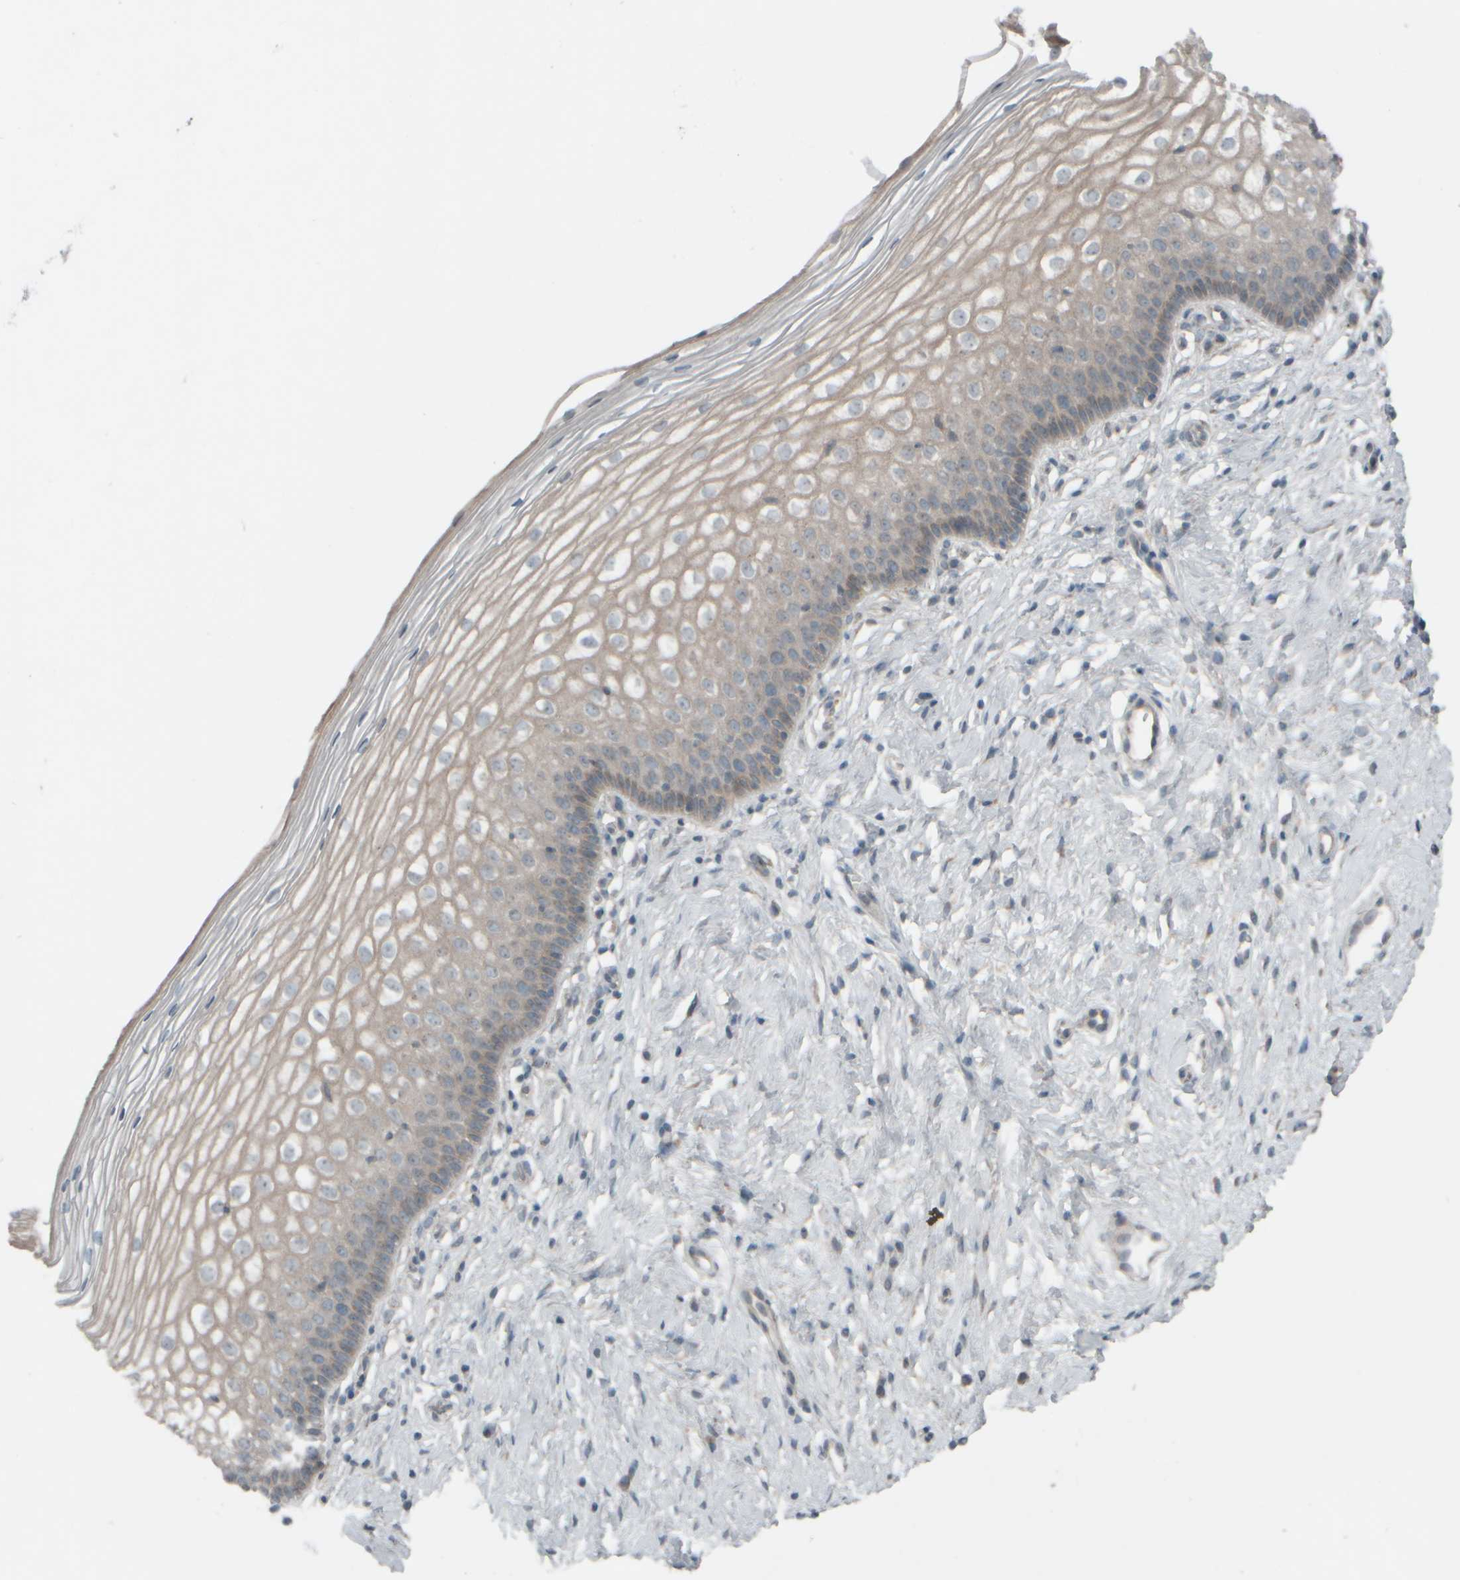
{"staining": {"intensity": "weak", "quantity": "25%-75%", "location": "cytoplasmic/membranous"}, "tissue": "cervix", "cell_type": "Squamous epithelial cells", "image_type": "normal", "snomed": [{"axis": "morphology", "description": "Normal tissue, NOS"}, {"axis": "topography", "description": "Cervix"}], "caption": "Immunohistochemistry (IHC) histopathology image of normal cervix: human cervix stained using IHC reveals low levels of weak protein expression localized specifically in the cytoplasmic/membranous of squamous epithelial cells, appearing as a cytoplasmic/membranous brown color.", "gene": "HGS", "patient": {"sex": "female", "age": 27}}